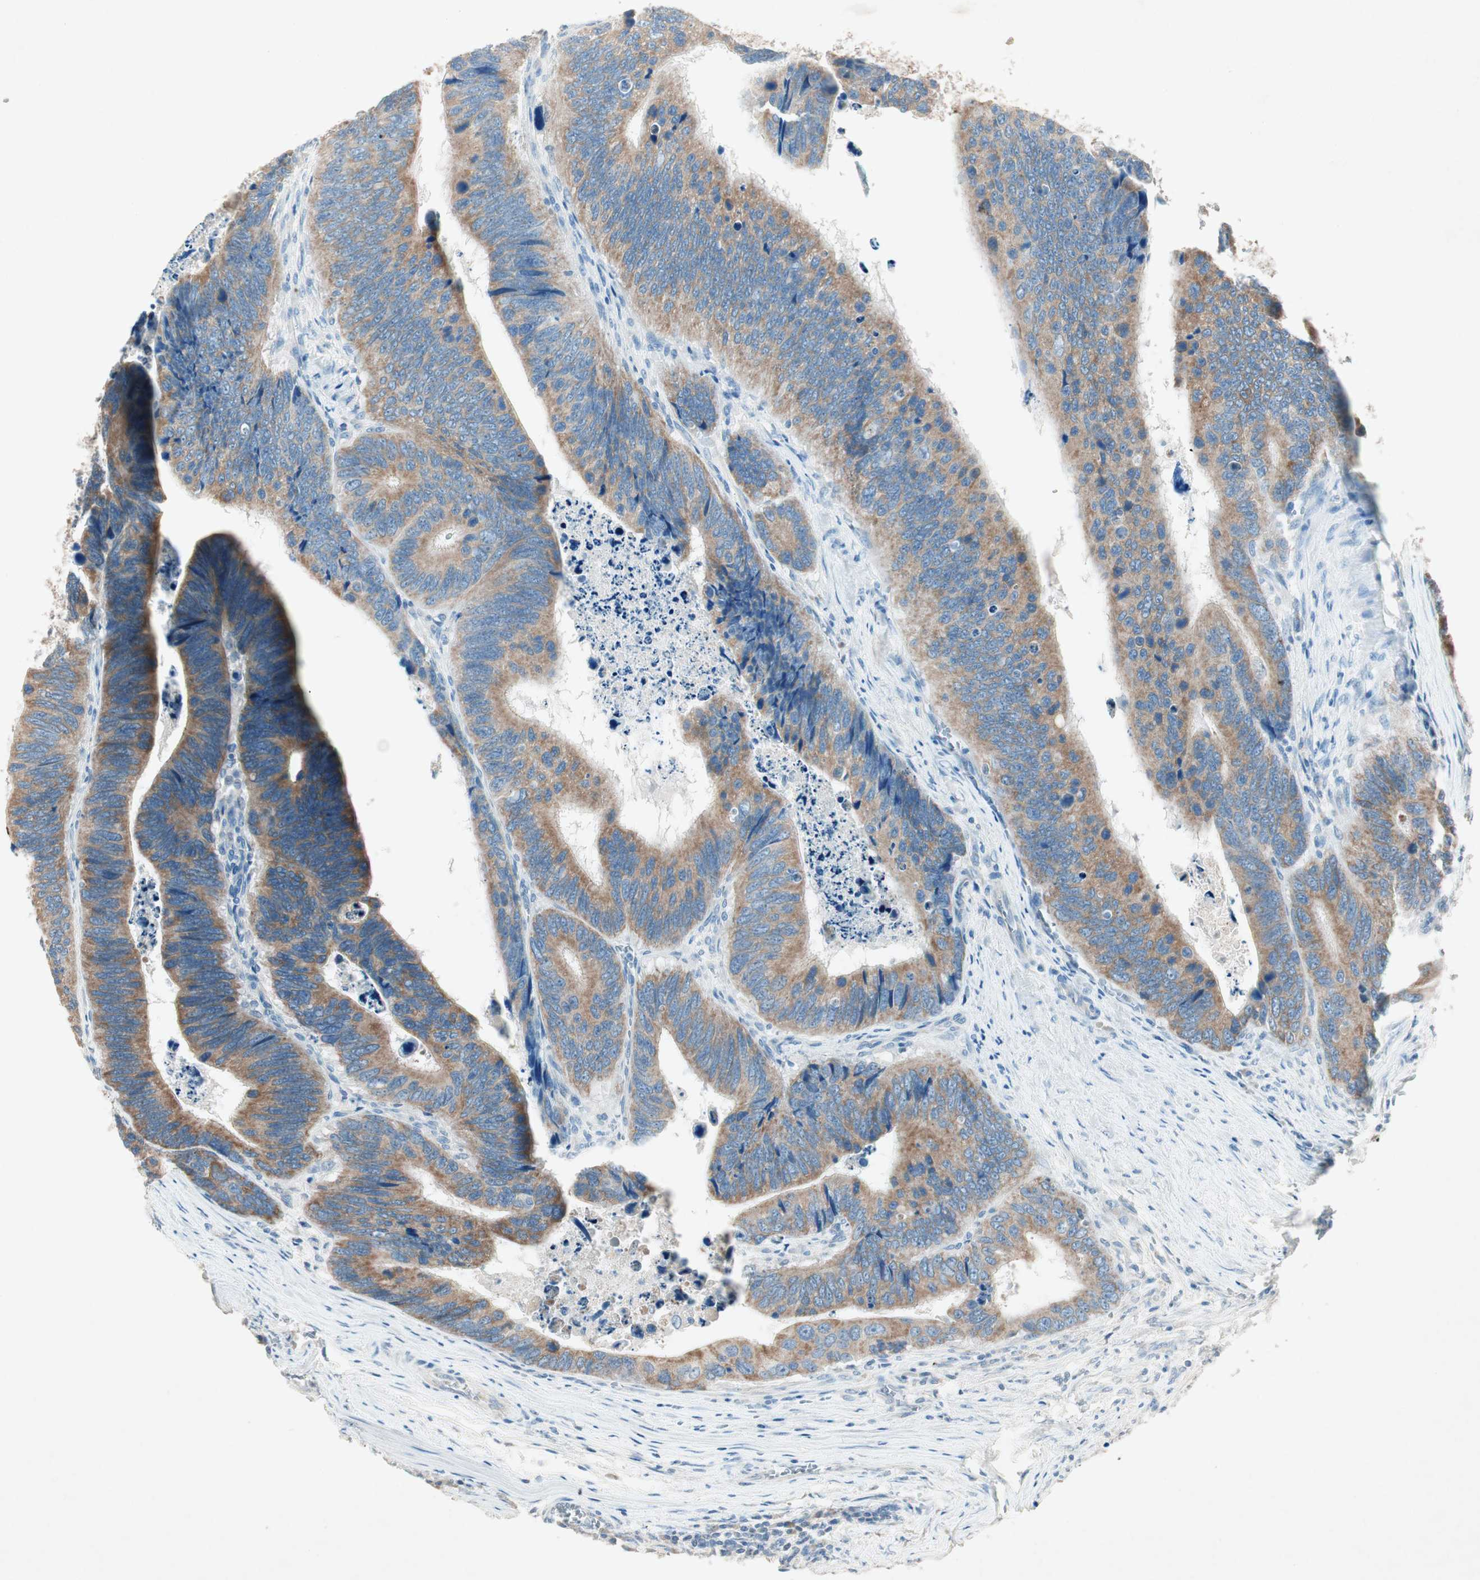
{"staining": {"intensity": "moderate", "quantity": ">75%", "location": "cytoplasmic/membranous"}, "tissue": "colorectal cancer", "cell_type": "Tumor cells", "image_type": "cancer", "snomed": [{"axis": "morphology", "description": "Adenocarcinoma, NOS"}, {"axis": "topography", "description": "Colon"}], "caption": "IHC staining of colorectal cancer, which demonstrates medium levels of moderate cytoplasmic/membranous expression in about >75% of tumor cells indicating moderate cytoplasmic/membranous protein expression. The staining was performed using DAB (3,3'-diaminobenzidine) (brown) for protein detection and nuclei were counterstained in hematoxylin (blue).", "gene": "NKAIN1", "patient": {"sex": "male", "age": 72}}